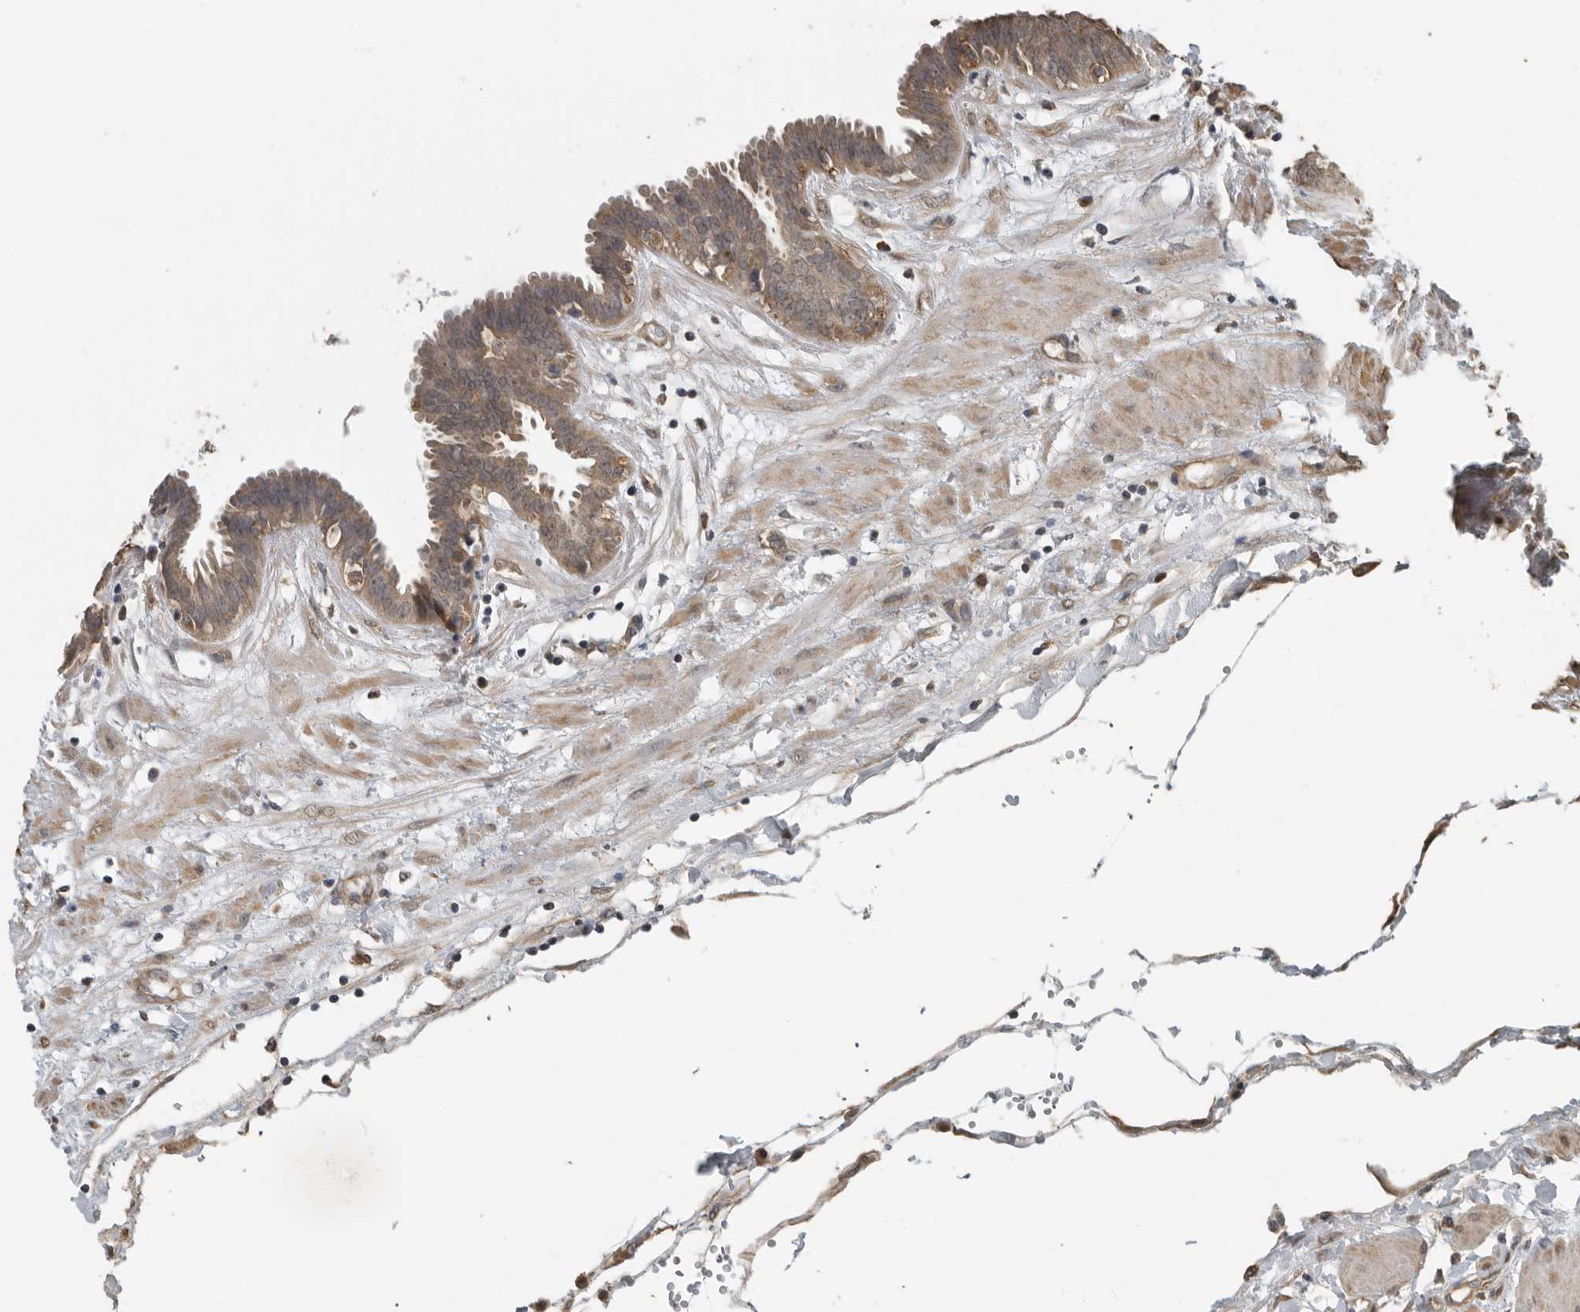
{"staining": {"intensity": "moderate", "quantity": ">75%", "location": "cytoplasmic/membranous"}, "tissue": "fallopian tube", "cell_type": "Glandular cells", "image_type": "normal", "snomed": [{"axis": "morphology", "description": "Normal tissue, NOS"}, {"axis": "topography", "description": "Fallopian tube"}, {"axis": "topography", "description": "Placenta"}], "caption": "Glandular cells display medium levels of moderate cytoplasmic/membranous staining in approximately >75% of cells in benign fallopian tube.", "gene": "AFAP1", "patient": {"sex": "female", "age": 32}}